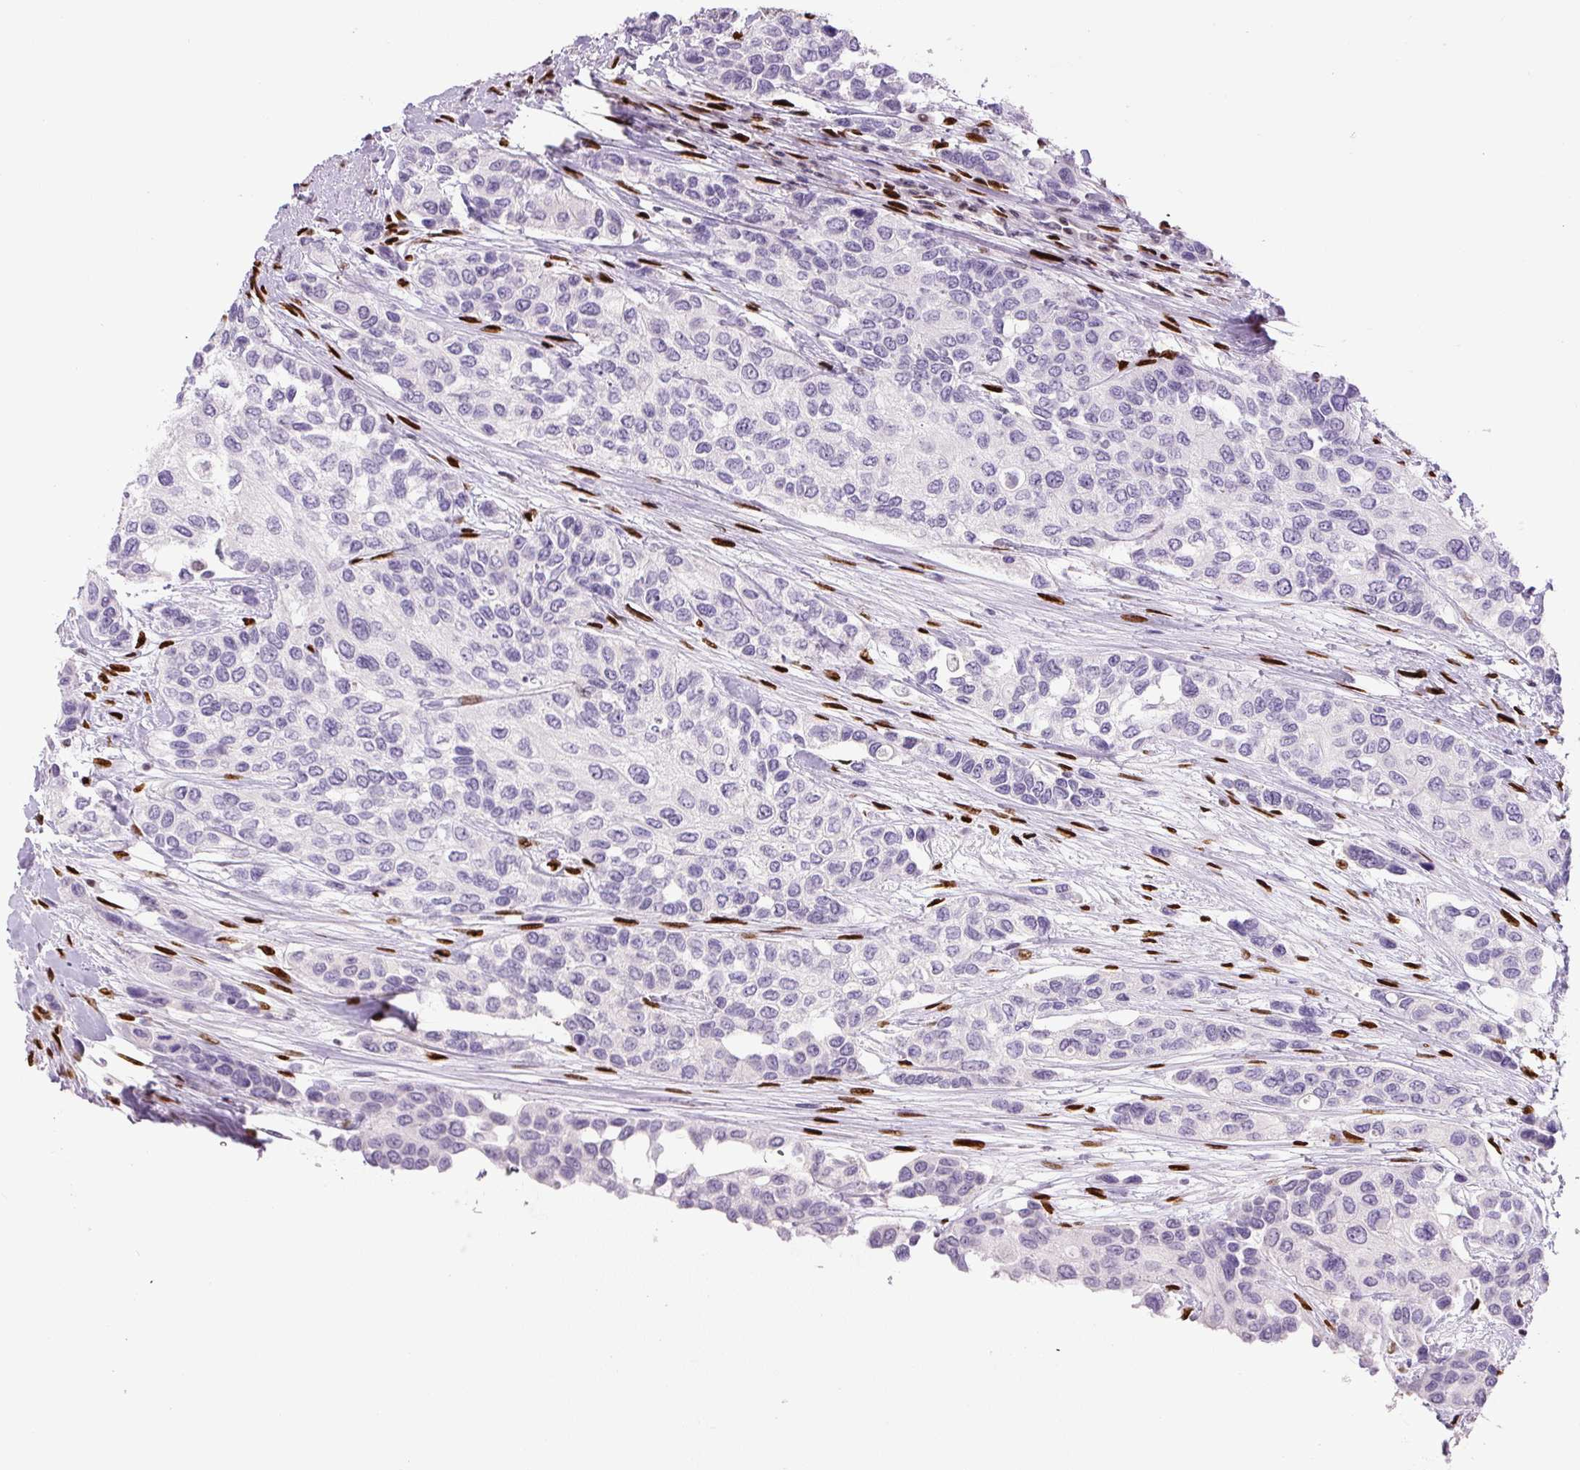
{"staining": {"intensity": "negative", "quantity": "none", "location": "none"}, "tissue": "urothelial cancer", "cell_type": "Tumor cells", "image_type": "cancer", "snomed": [{"axis": "morphology", "description": "Normal tissue, NOS"}, {"axis": "morphology", "description": "Urothelial carcinoma, High grade"}, {"axis": "topography", "description": "Vascular tissue"}, {"axis": "topography", "description": "Urinary bladder"}], "caption": "The photomicrograph shows no significant positivity in tumor cells of high-grade urothelial carcinoma.", "gene": "ZEB1", "patient": {"sex": "female", "age": 56}}